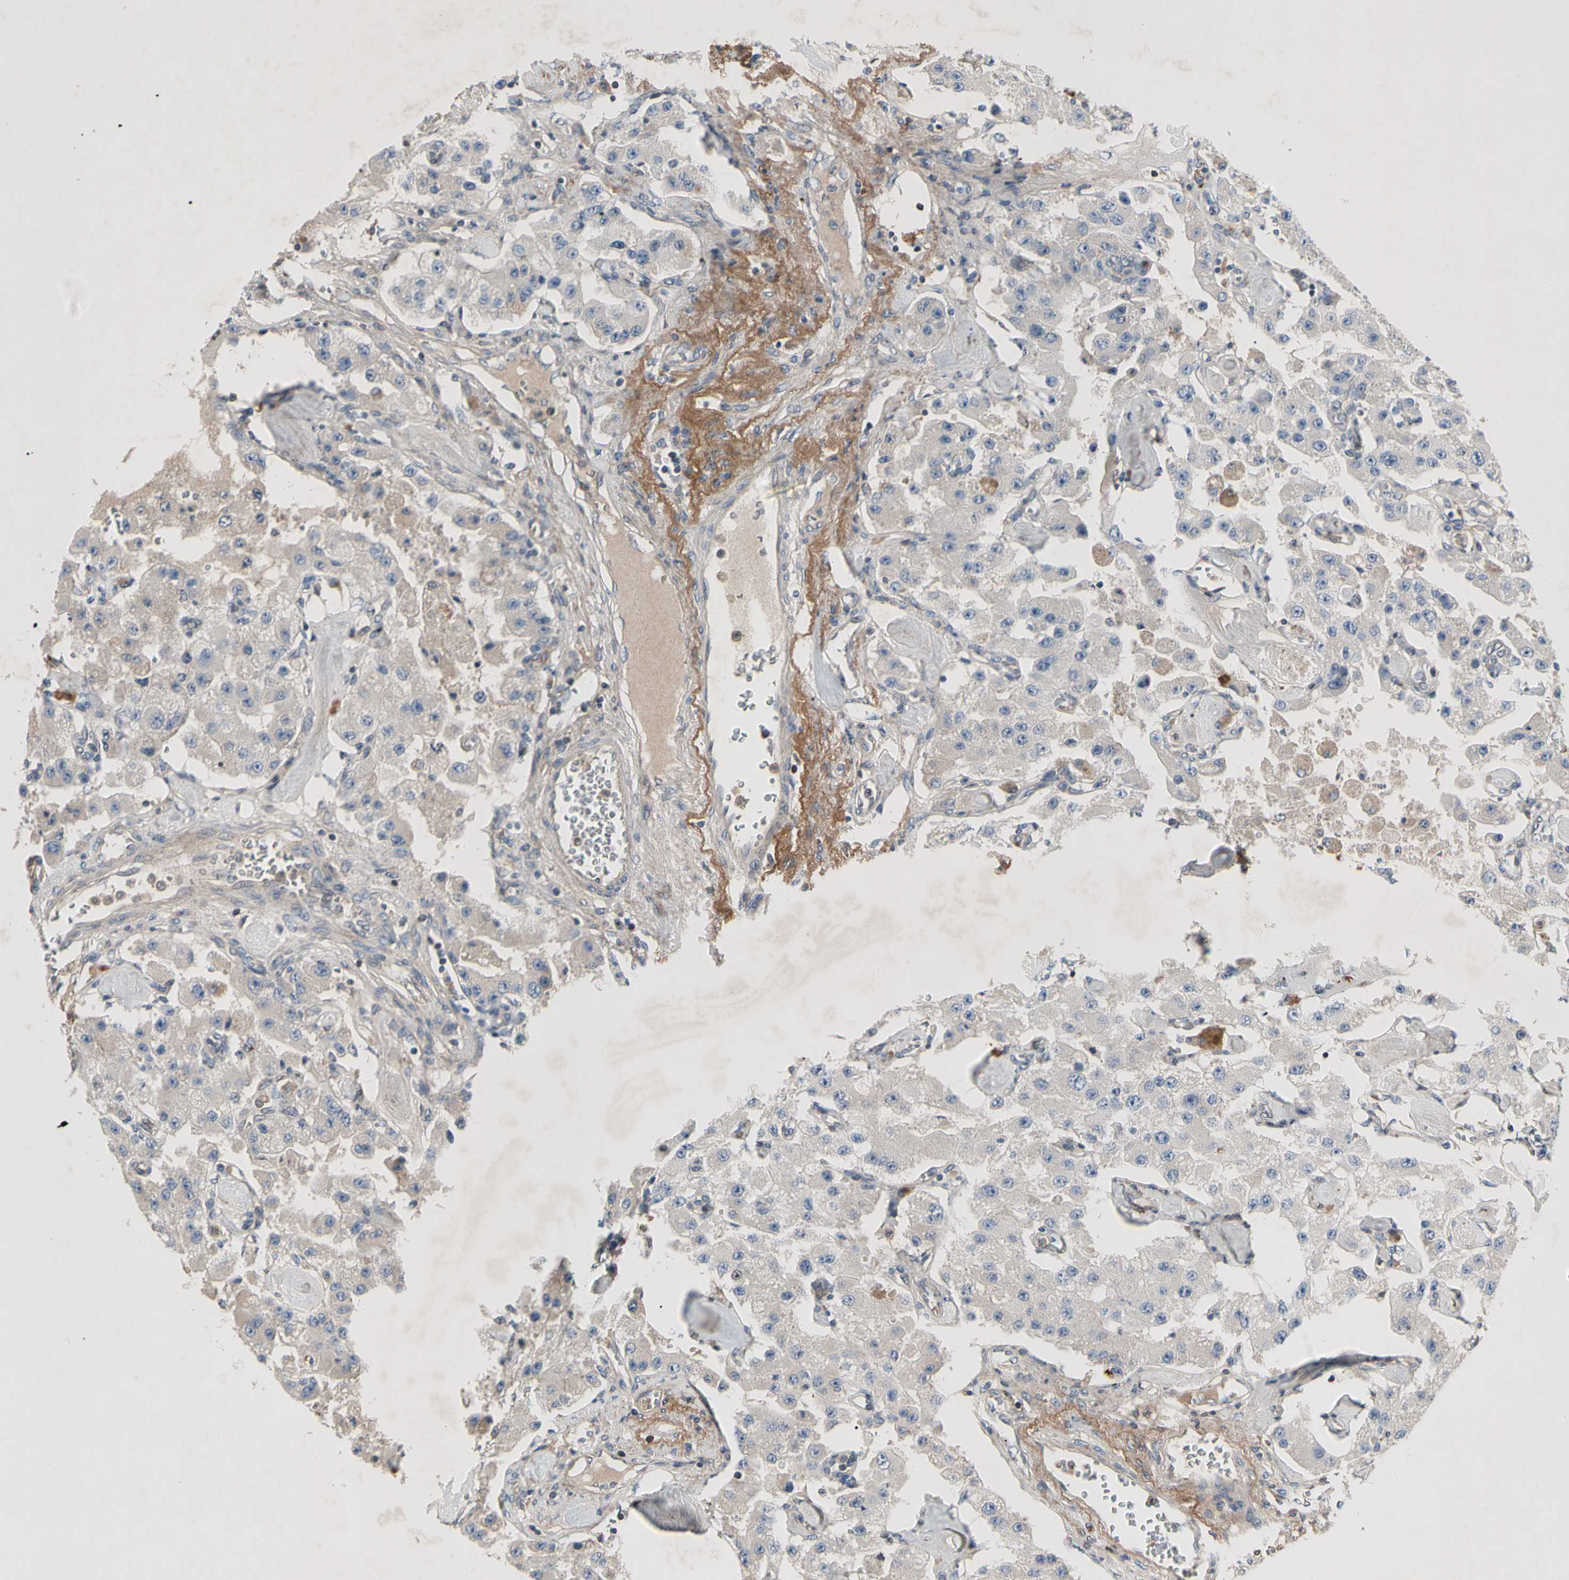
{"staining": {"intensity": "negative", "quantity": "none", "location": "none"}, "tissue": "carcinoid", "cell_type": "Tumor cells", "image_type": "cancer", "snomed": [{"axis": "morphology", "description": "Carcinoid, malignant, NOS"}, {"axis": "topography", "description": "Pancreas"}], "caption": "The histopathology image demonstrates no staining of tumor cells in malignant carcinoid.", "gene": "CRTAC1", "patient": {"sex": "male", "age": 41}}